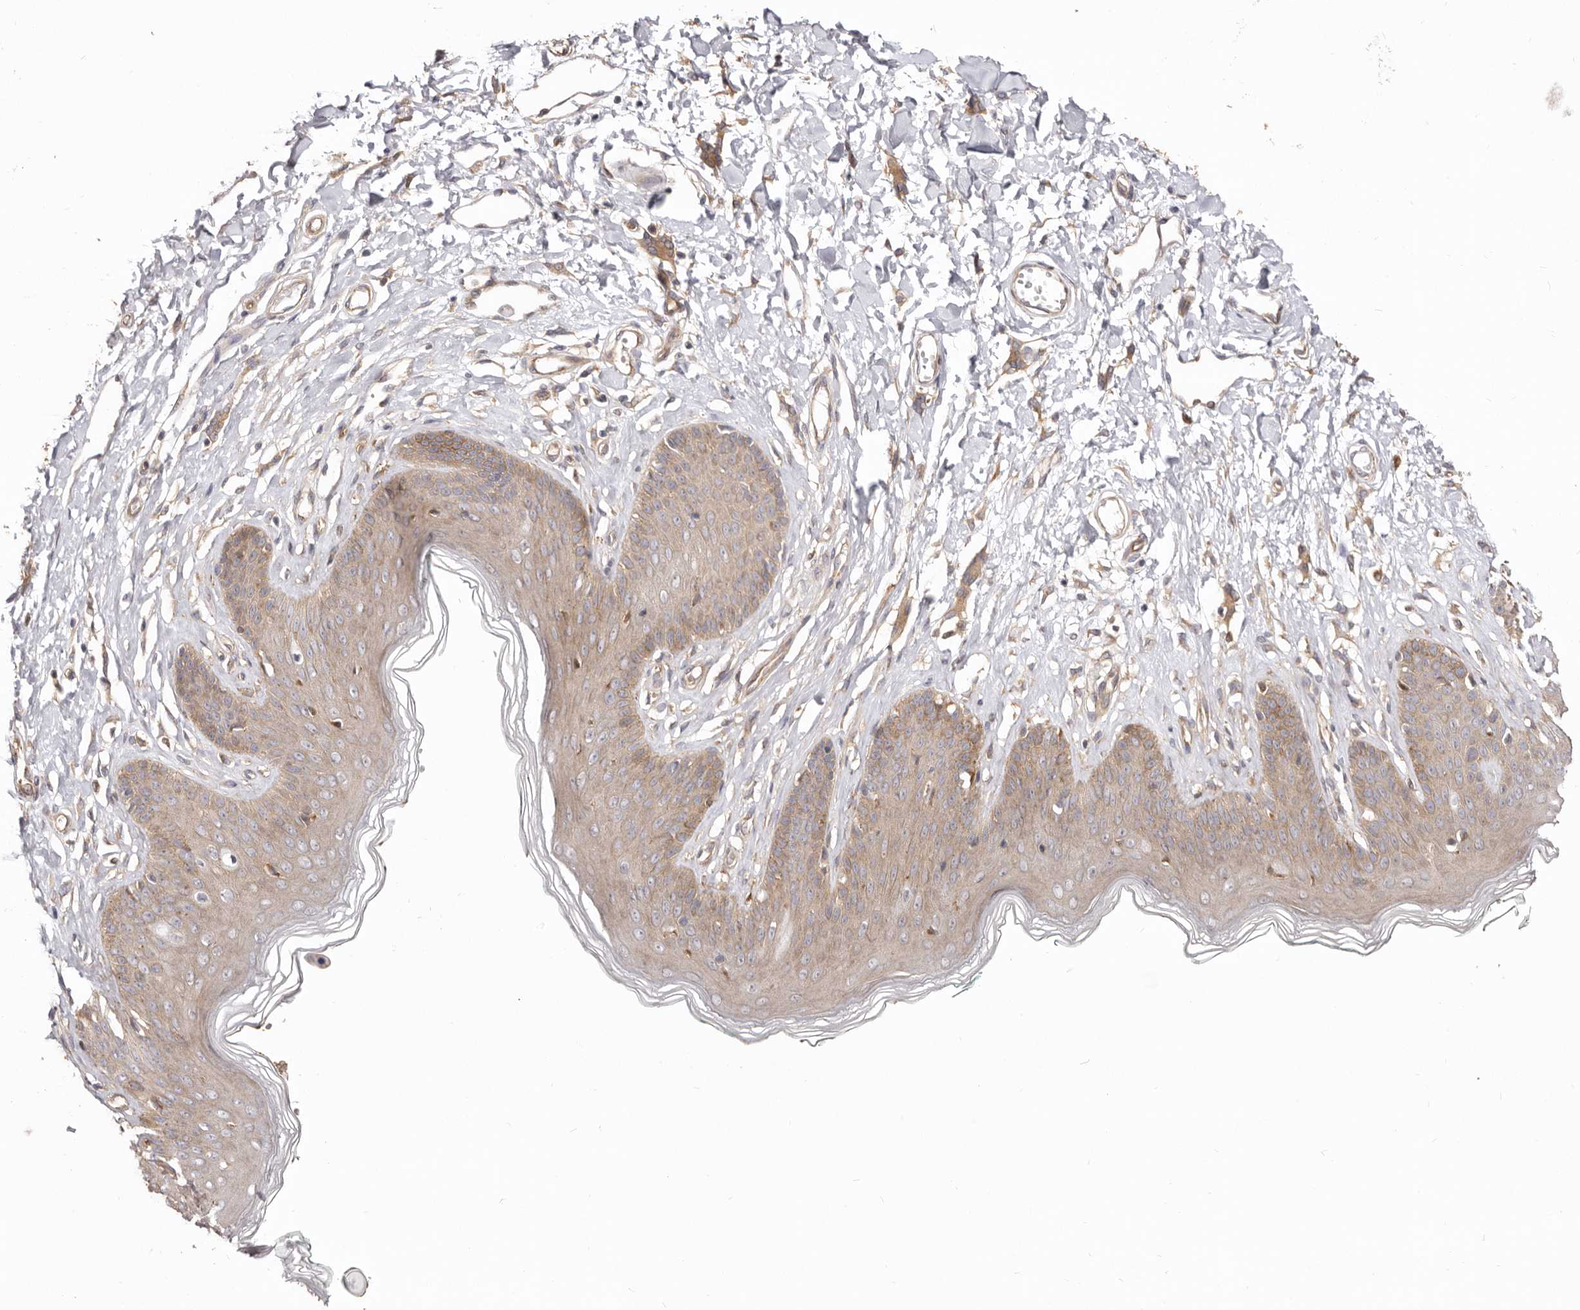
{"staining": {"intensity": "weak", "quantity": "25%-75%", "location": "cytoplasmic/membranous"}, "tissue": "skin", "cell_type": "Epidermal cells", "image_type": "normal", "snomed": [{"axis": "morphology", "description": "Normal tissue, NOS"}, {"axis": "morphology", "description": "Squamous cell carcinoma, NOS"}, {"axis": "topography", "description": "Vulva"}], "caption": "About 25%-75% of epidermal cells in normal skin display weak cytoplasmic/membranous protein expression as visualized by brown immunohistochemical staining.", "gene": "GPATCH4", "patient": {"sex": "female", "age": 85}}